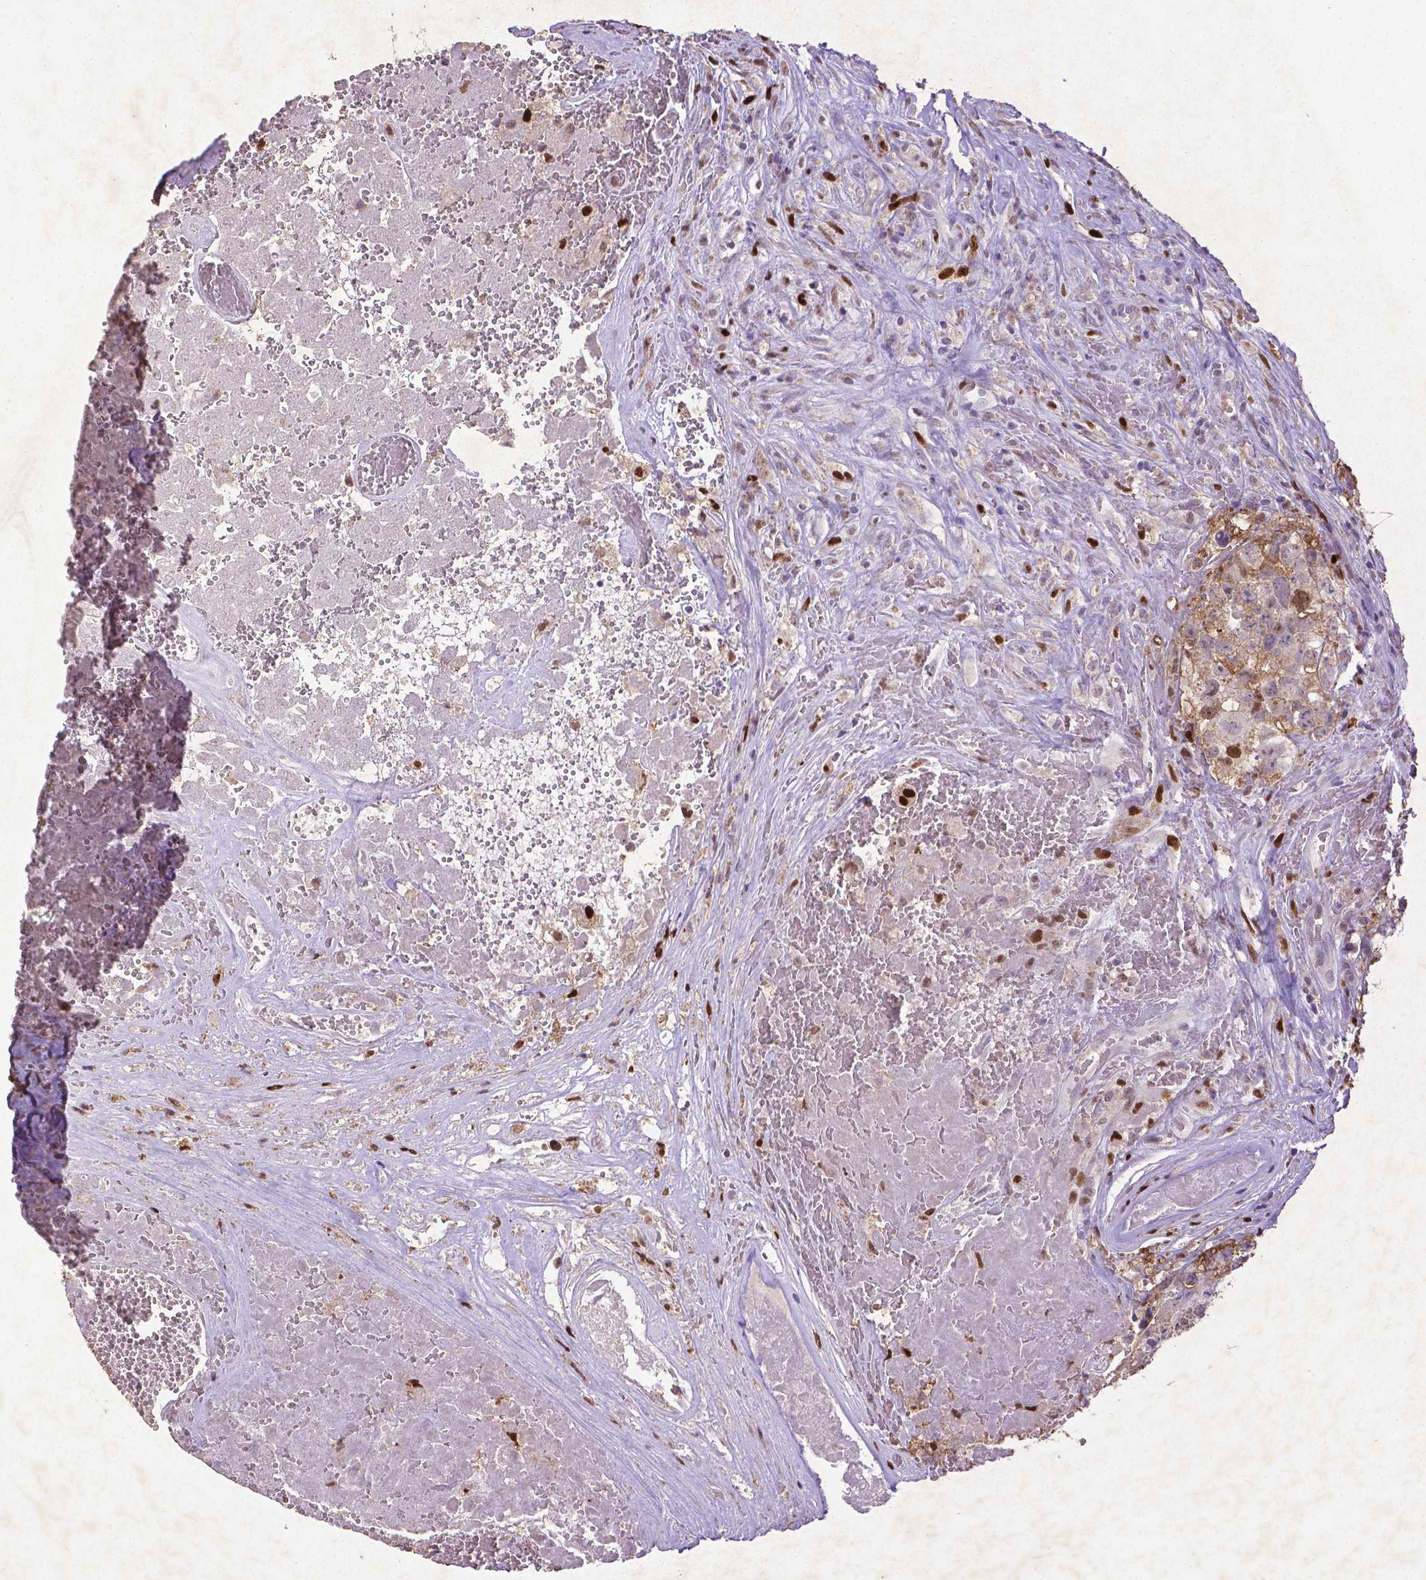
{"staining": {"intensity": "moderate", "quantity": ">75%", "location": "cytoplasmic/membranous,nuclear"}, "tissue": "testis cancer", "cell_type": "Tumor cells", "image_type": "cancer", "snomed": [{"axis": "morphology", "description": "Carcinoma, Embryonal, NOS"}, {"axis": "topography", "description": "Testis"}], "caption": "An image of testis cancer stained for a protein demonstrates moderate cytoplasmic/membranous and nuclear brown staining in tumor cells. (Brightfield microscopy of DAB IHC at high magnification).", "gene": "CDKN1A", "patient": {"sex": "male", "age": 18}}